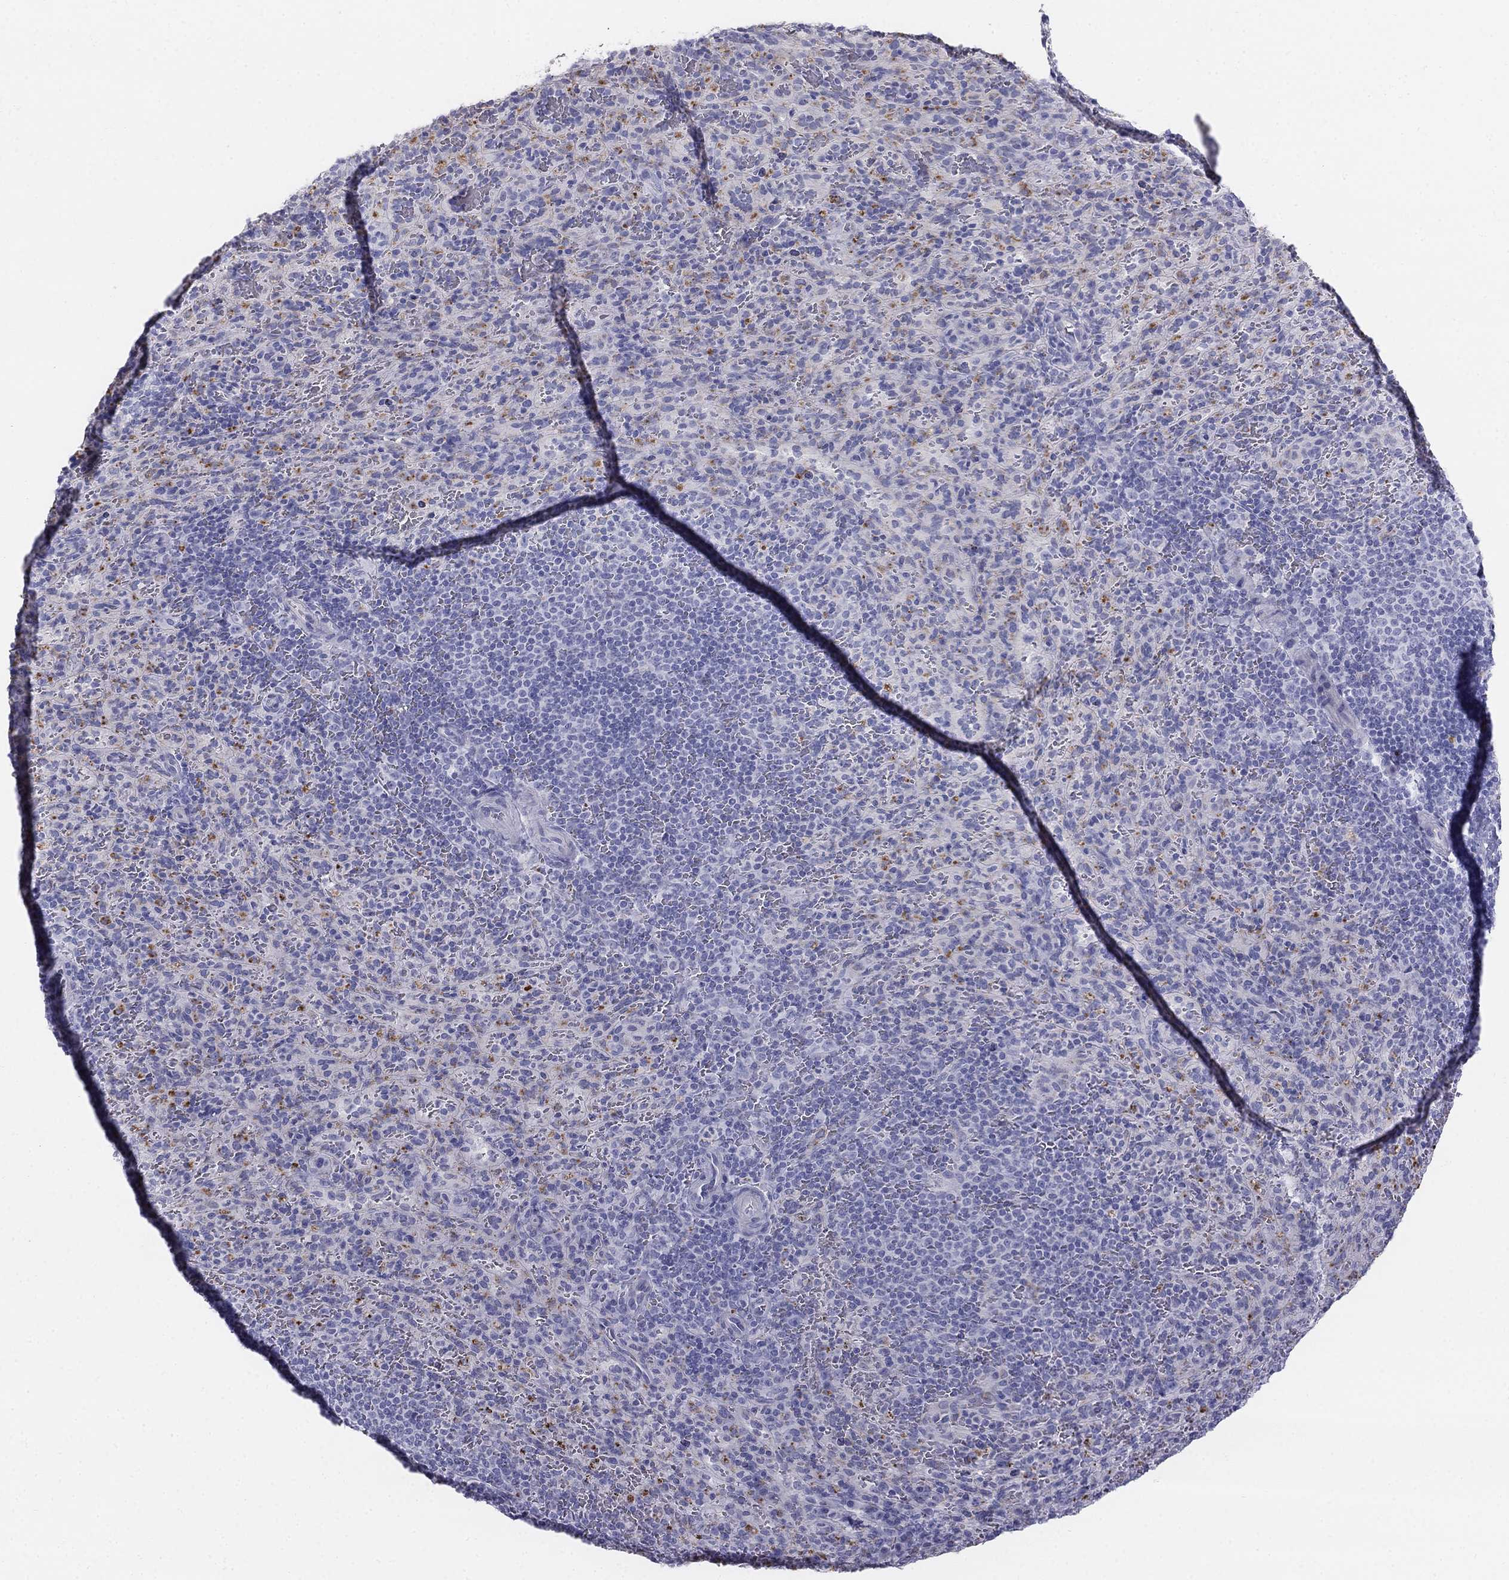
{"staining": {"intensity": "negative", "quantity": "none", "location": "none"}, "tissue": "spleen", "cell_type": "Cells in red pulp", "image_type": "normal", "snomed": [{"axis": "morphology", "description": "Normal tissue, NOS"}, {"axis": "topography", "description": "Spleen"}], "caption": "This is a micrograph of IHC staining of normal spleen, which shows no positivity in cells in red pulp. (Stains: DAB (3,3'-diaminobenzidine) IHC with hematoxylin counter stain, Microscopy: brightfield microscopy at high magnification).", "gene": "ALOXE3", "patient": {"sex": "male", "age": 57}}